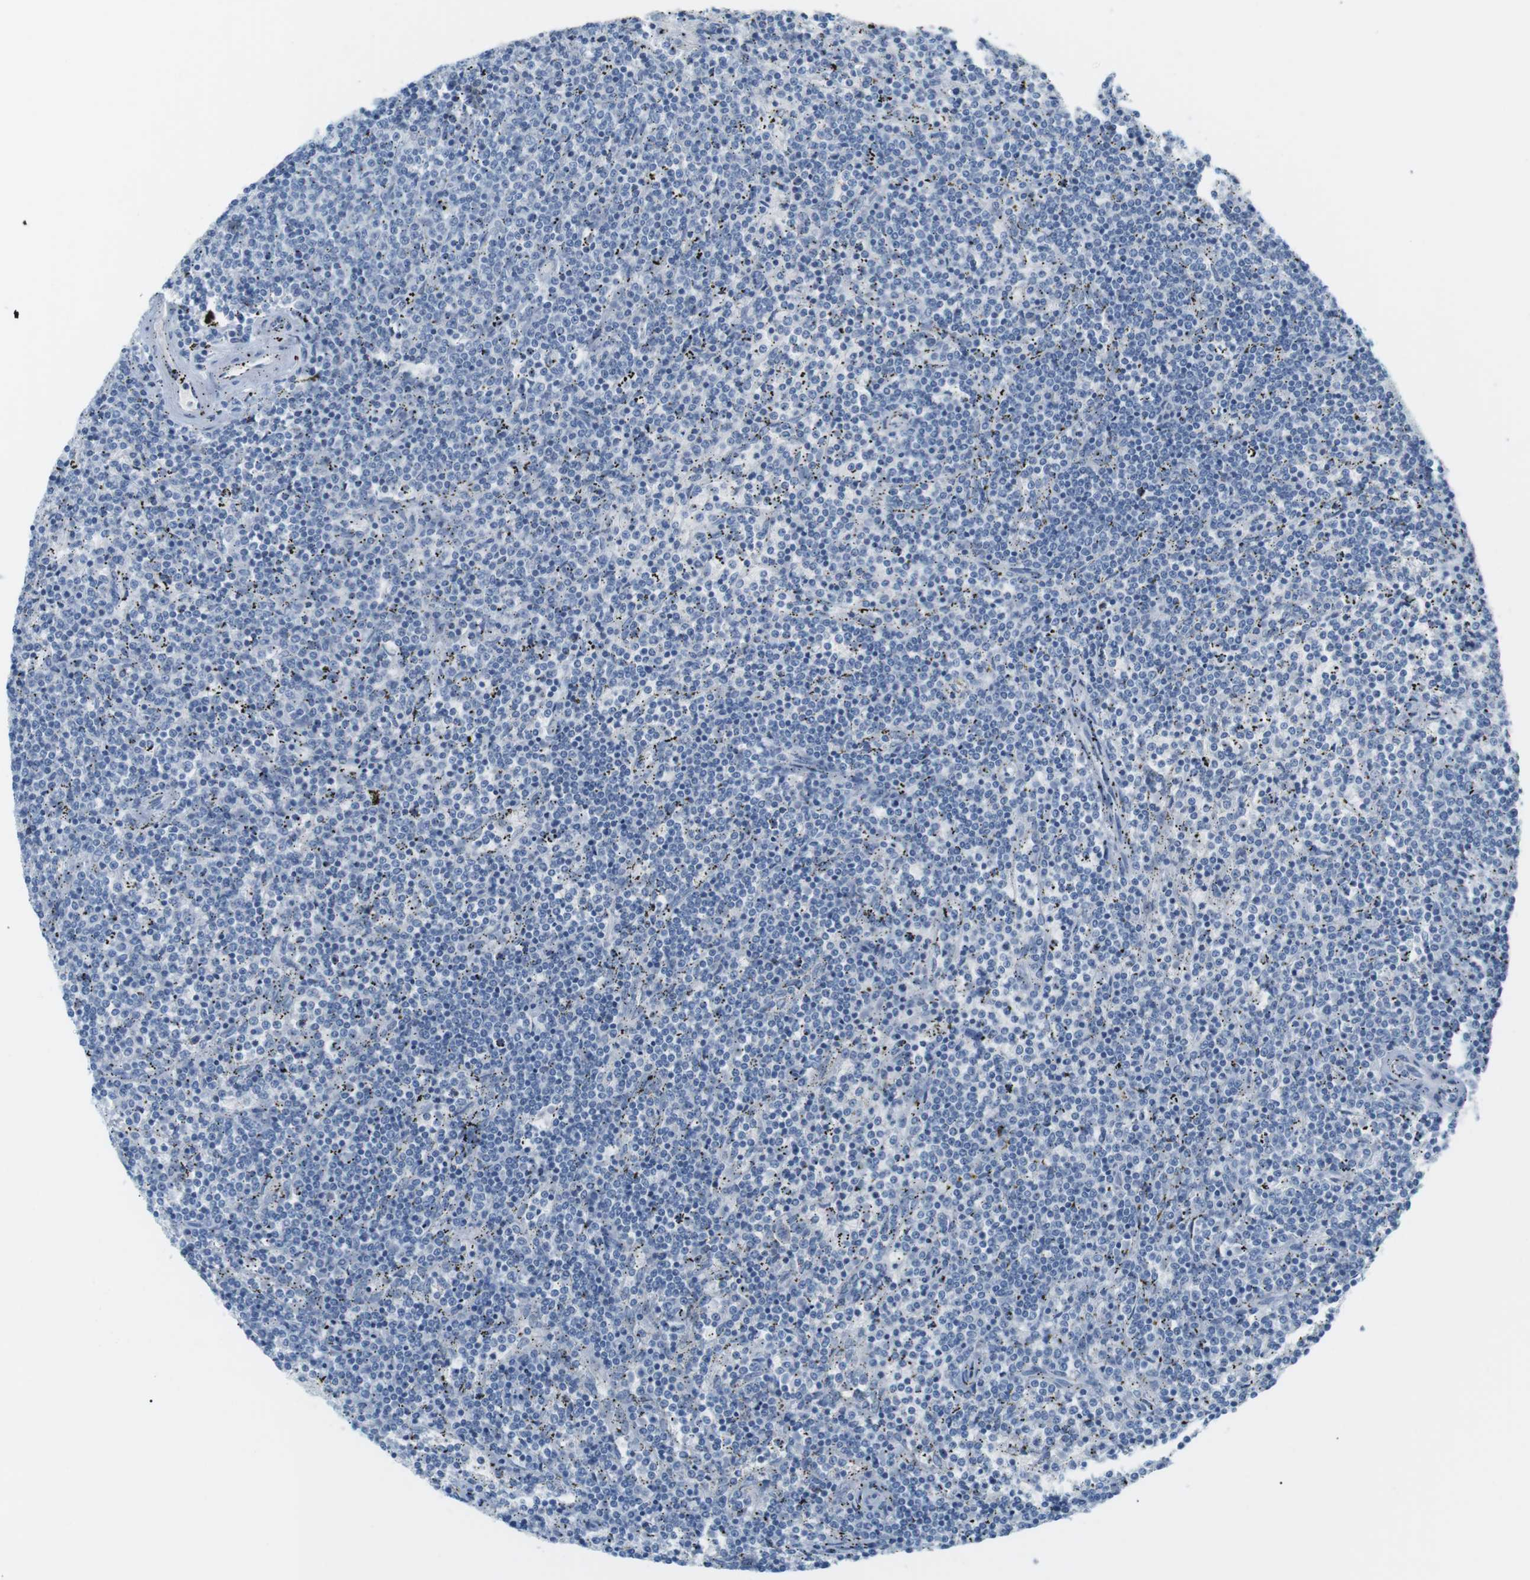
{"staining": {"intensity": "negative", "quantity": "none", "location": "none"}, "tissue": "lymphoma", "cell_type": "Tumor cells", "image_type": "cancer", "snomed": [{"axis": "morphology", "description": "Malignant lymphoma, non-Hodgkin's type, Low grade"}, {"axis": "topography", "description": "Spleen"}], "caption": "Micrograph shows no protein positivity in tumor cells of malignant lymphoma, non-Hodgkin's type (low-grade) tissue.", "gene": "AZGP1", "patient": {"sex": "female", "age": 50}}